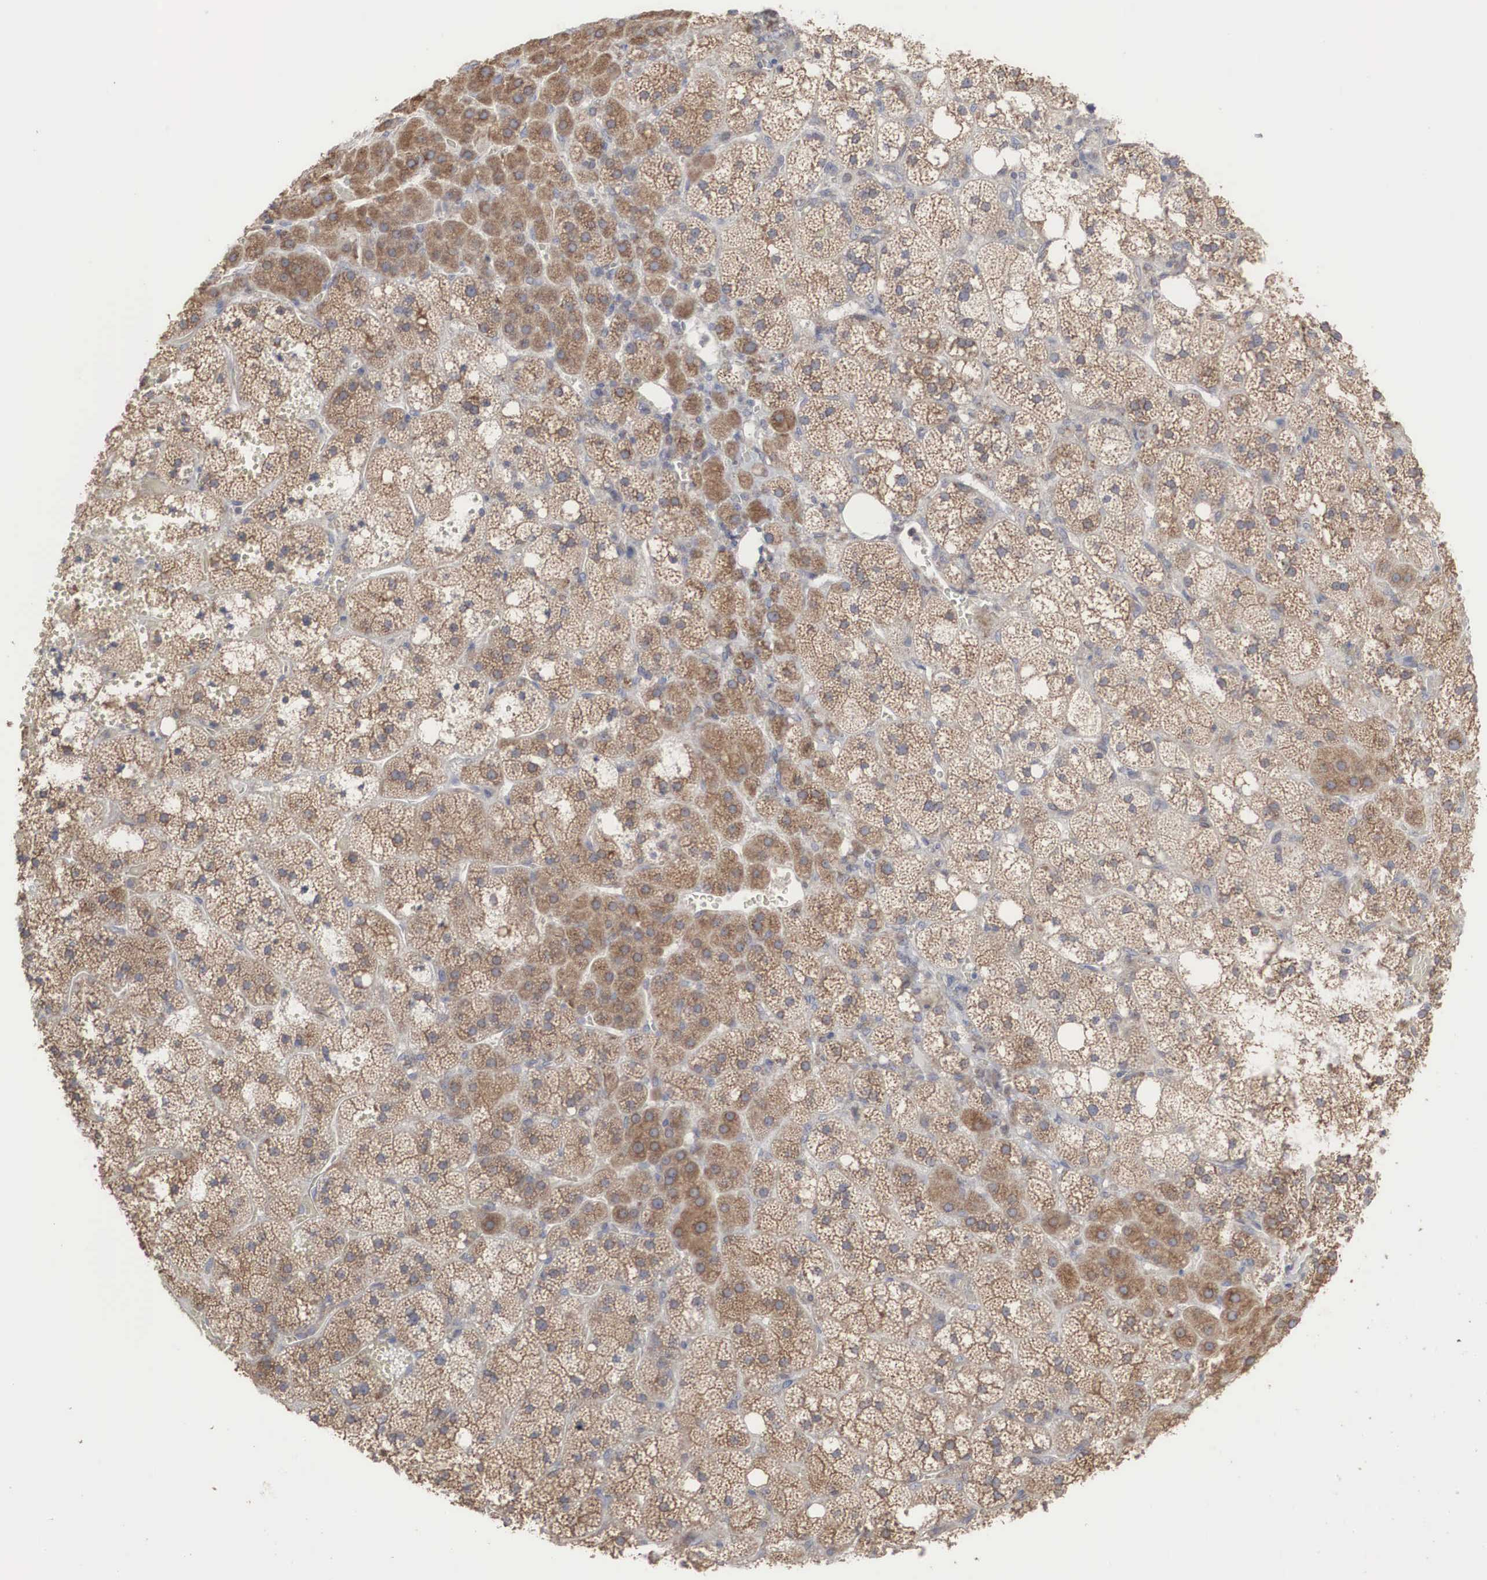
{"staining": {"intensity": "strong", "quantity": ">75%", "location": "cytoplasmic/membranous"}, "tissue": "adrenal gland", "cell_type": "Glandular cells", "image_type": "normal", "snomed": [{"axis": "morphology", "description": "Normal tissue, NOS"}, {"axis": "topography", "description": "Adrenal gland"}], "caption": "A micrograph showing strong cytoplasmic/membranous expression in approximately >75% of glandular cells in unremarkable adrenal gland, as visualized by brown immunohistochemical staining.", "gene": "CTAGE15", "patient": {"sex": "male", "age": 53}}